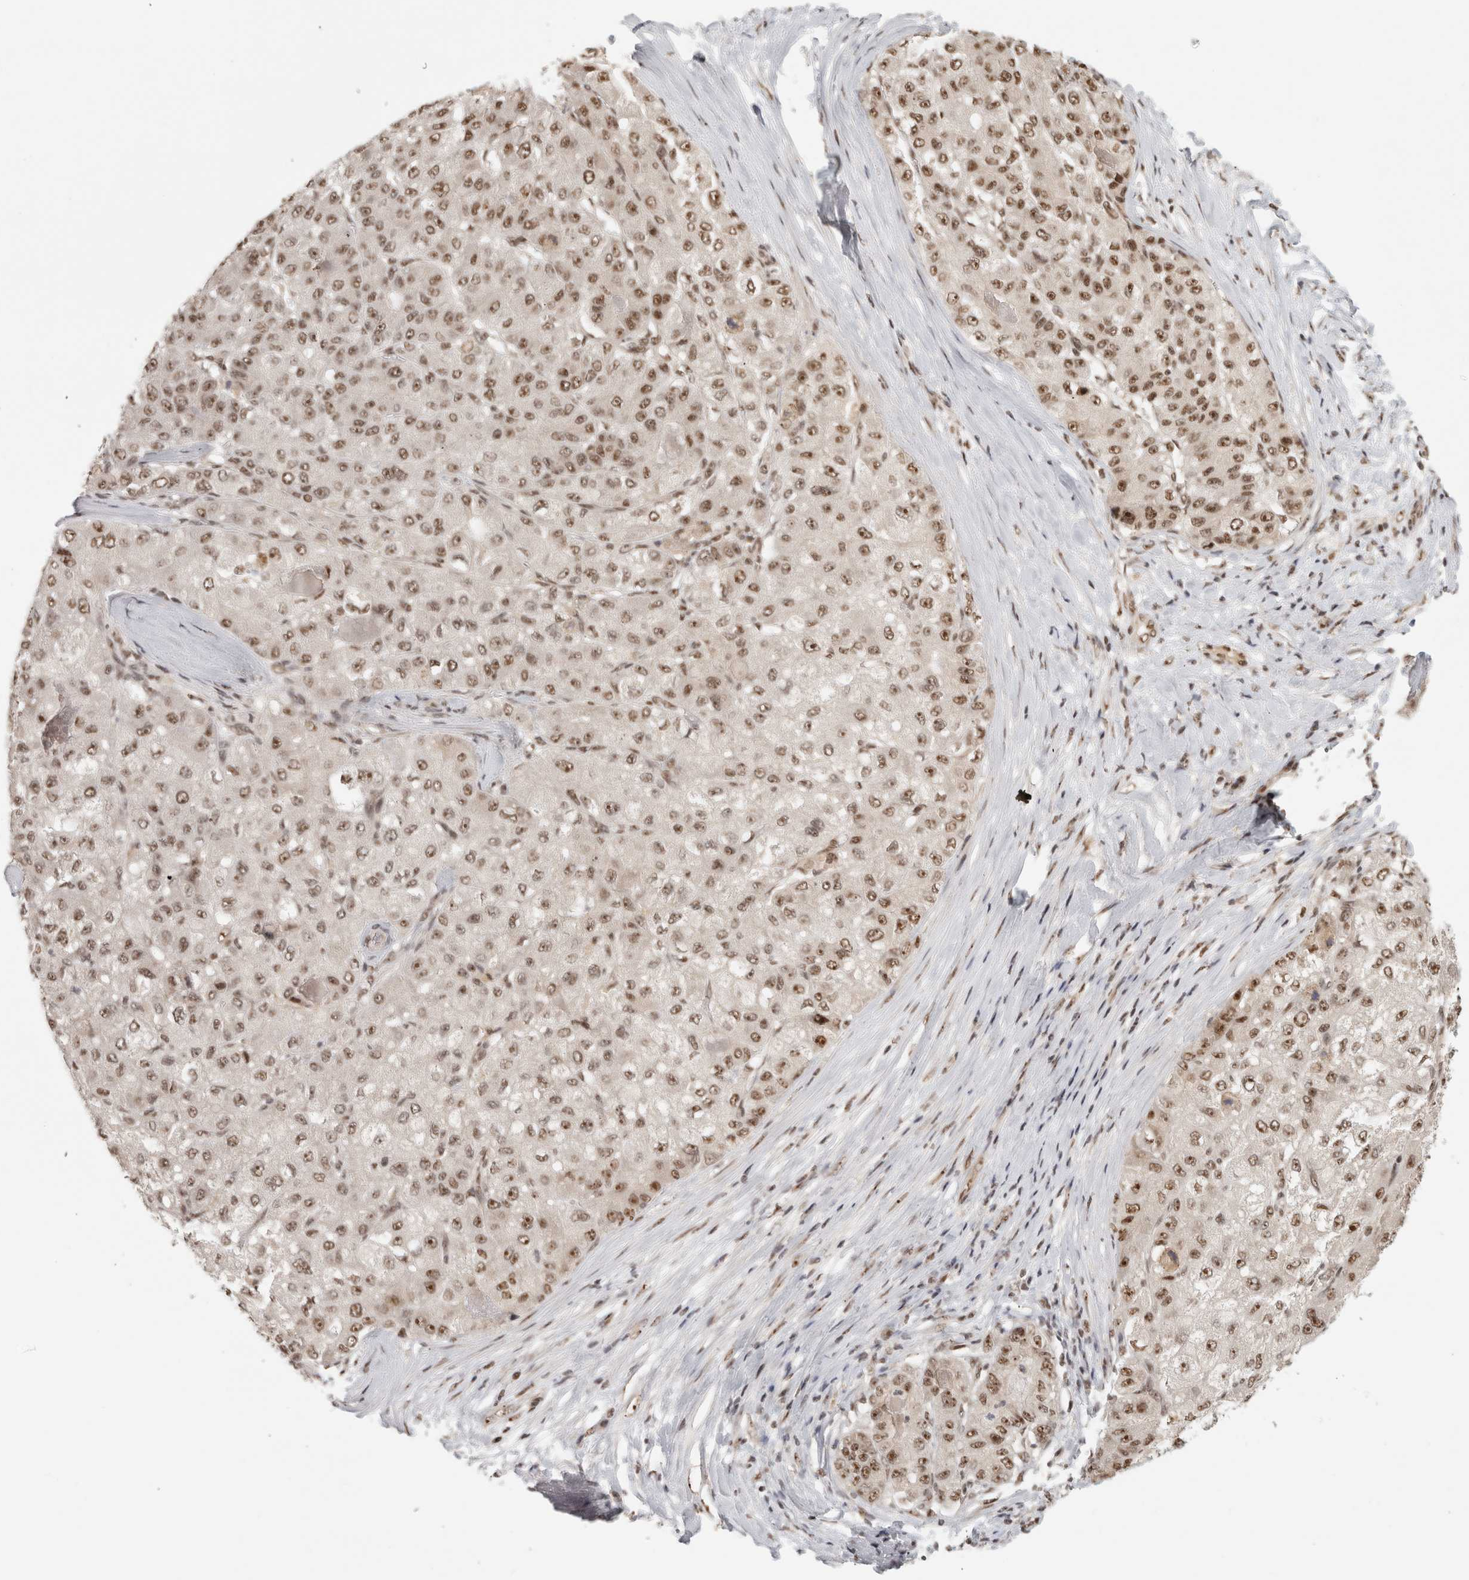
{"staining": {"intensity": "moderate", "quantity": ">75%", "location": "nuclear"}, "tissue": "liver cancer", "cell_type": "Tumor cells", "image_type": "cancer", "snomed": [{"axis": "morphology", "description": "Carcinoma, Hepatocellular, NOS"}, {"axis": "topography", "description": "Liver"}], "caption": "This histopathology image demonstrates immunohistochemistry (IHC) staining of human liver cancer (hepatocellular carcinoma), with medium moderate nuclear positivity in about >75% of tumor cells.", "gene": "EBNA1BP2", "patient": {"sex": "male", "age": 80}}